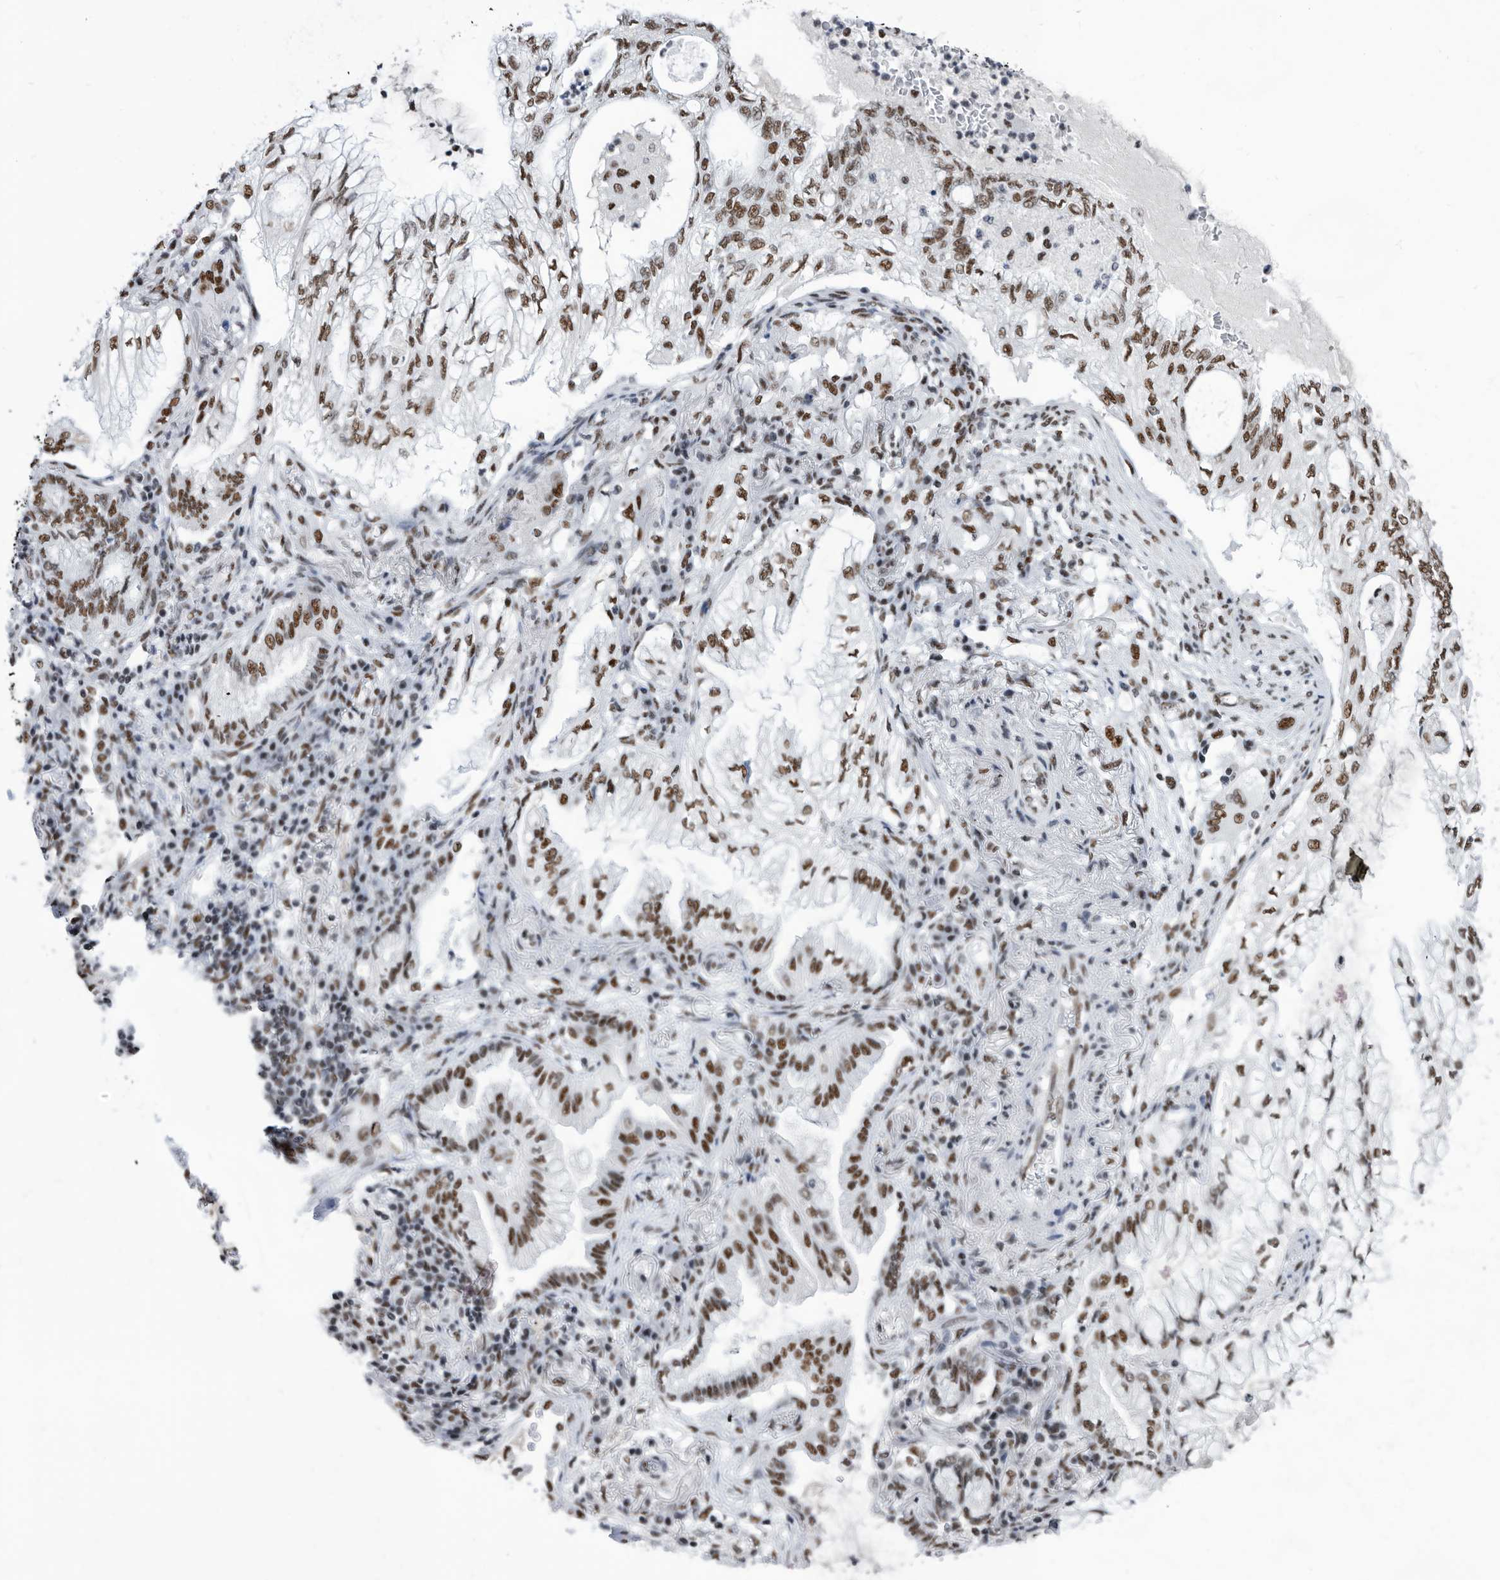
{"staining": {"intensity": "moderate", "quantity": ">75%", "location": "nuclear"}, "tissue": "lung cancer", "cell_type": "Tumor cells", "image_type": "cancer", "snomed": [{"axis": "morphology", "description": "Adenocarcinoma, NOS"}, {"axis": "topography", "description": "Lung"}], "caption": "IHC image of lung cancer (adenocarcinoma) stained for a protein (brown), which shows medium levels of moderate nuclear positivity in approximately >75% of tumor cells.", "gene": "SF3A1", "patient": {"sex": "female", "age": 70}}